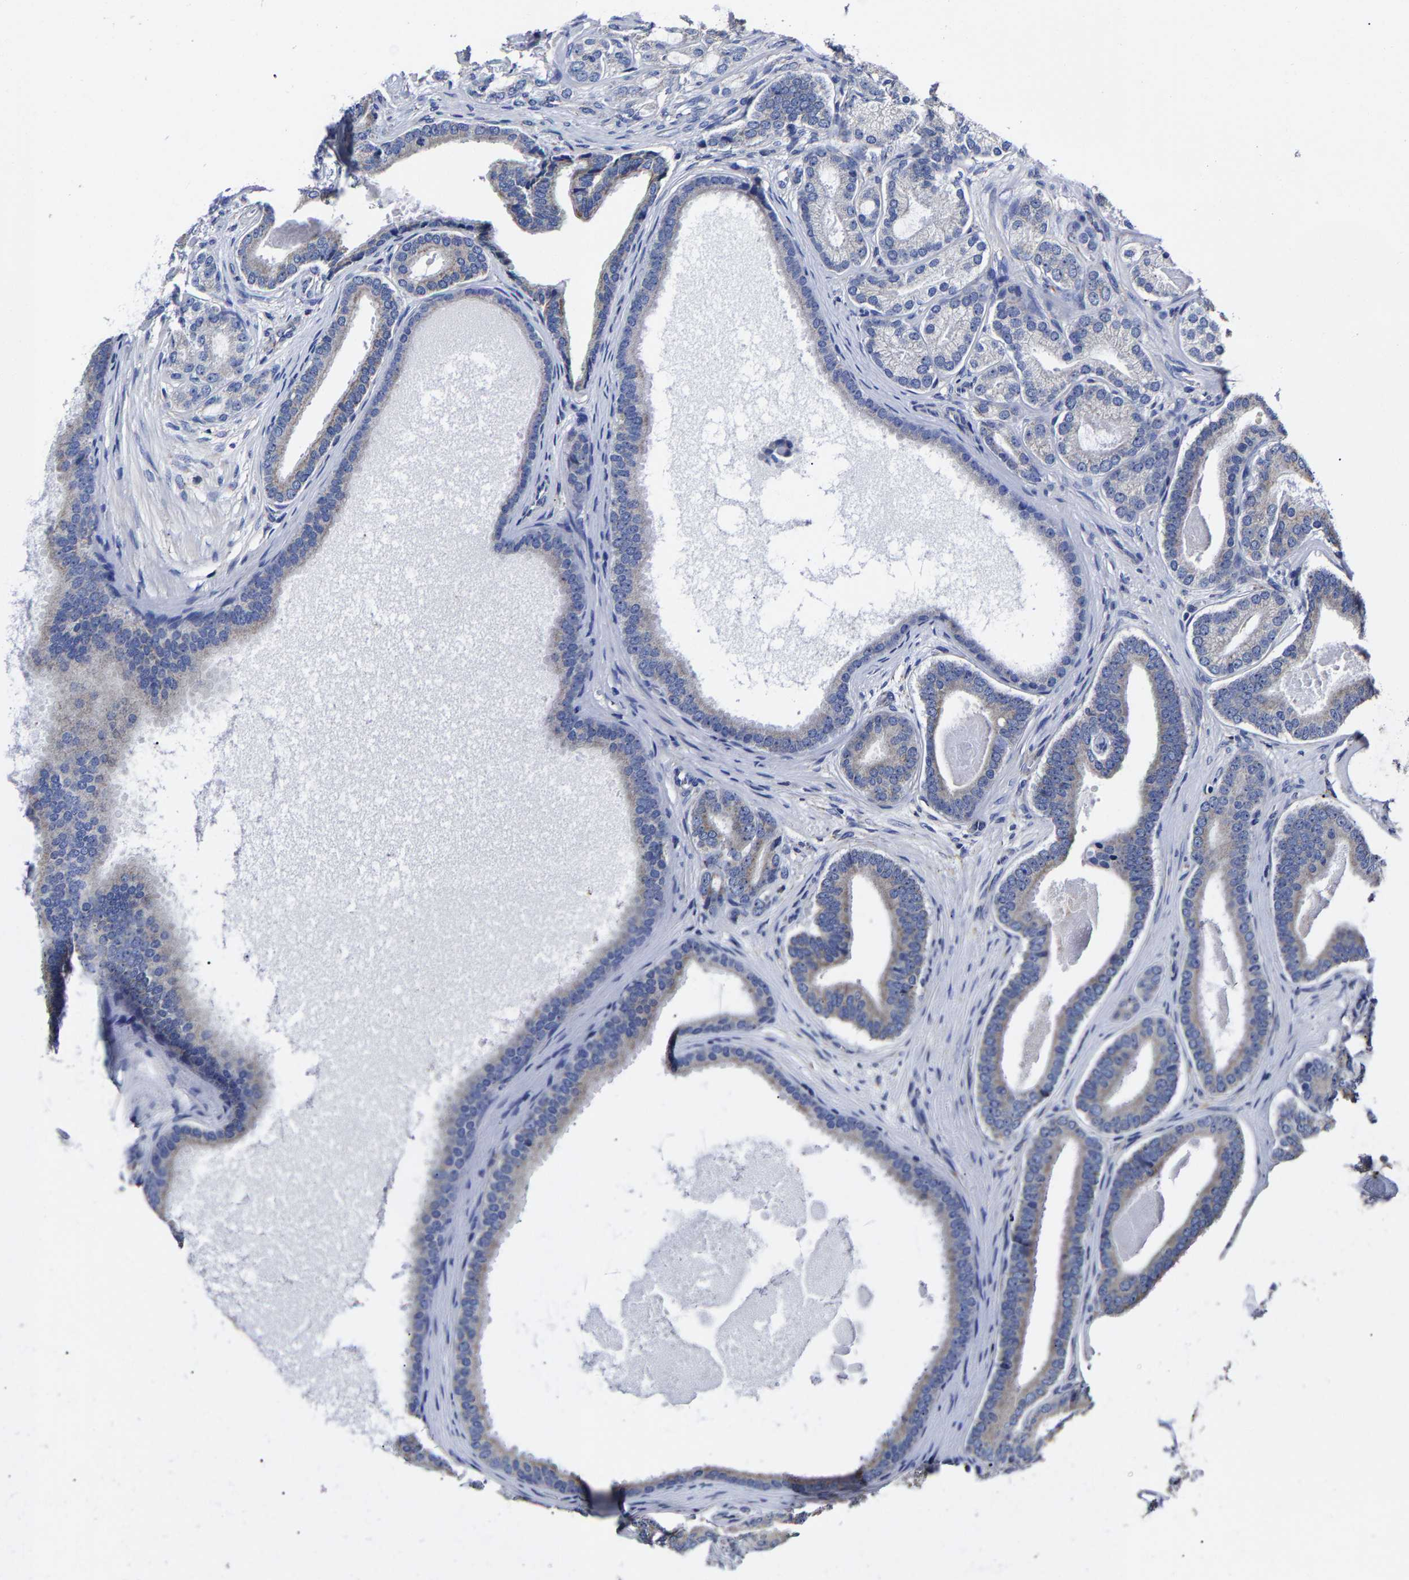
{"staining": {"intensity": "weak", "quantity": "25%-75%", "location": "cytoplasmic/membranous"}, "tissue": "prostate cancer", "cell_type": "Tumor cells", "image_type": "cancer", "snomed": [{"axis": "morphology", "description": "Adenocarcinoma, High grade"}, {"axis": "topography", "description": "Prostate"}], "caption": "The histopathology image displays immunohistochemical staining of high-grade adenocarcinoma (prostate). There is weak cytoplasmic/membranous expression is appreciated in approximately 25%-75% of tumor cells. The staining is performed using DAB (3,3'-diaminobenzidine) brown chromogen to label protein expression. The nuclei are counter-stained blue using hematoxylin.", "gene": "AASS", "patient": {"sex": "male", "age": 60}}